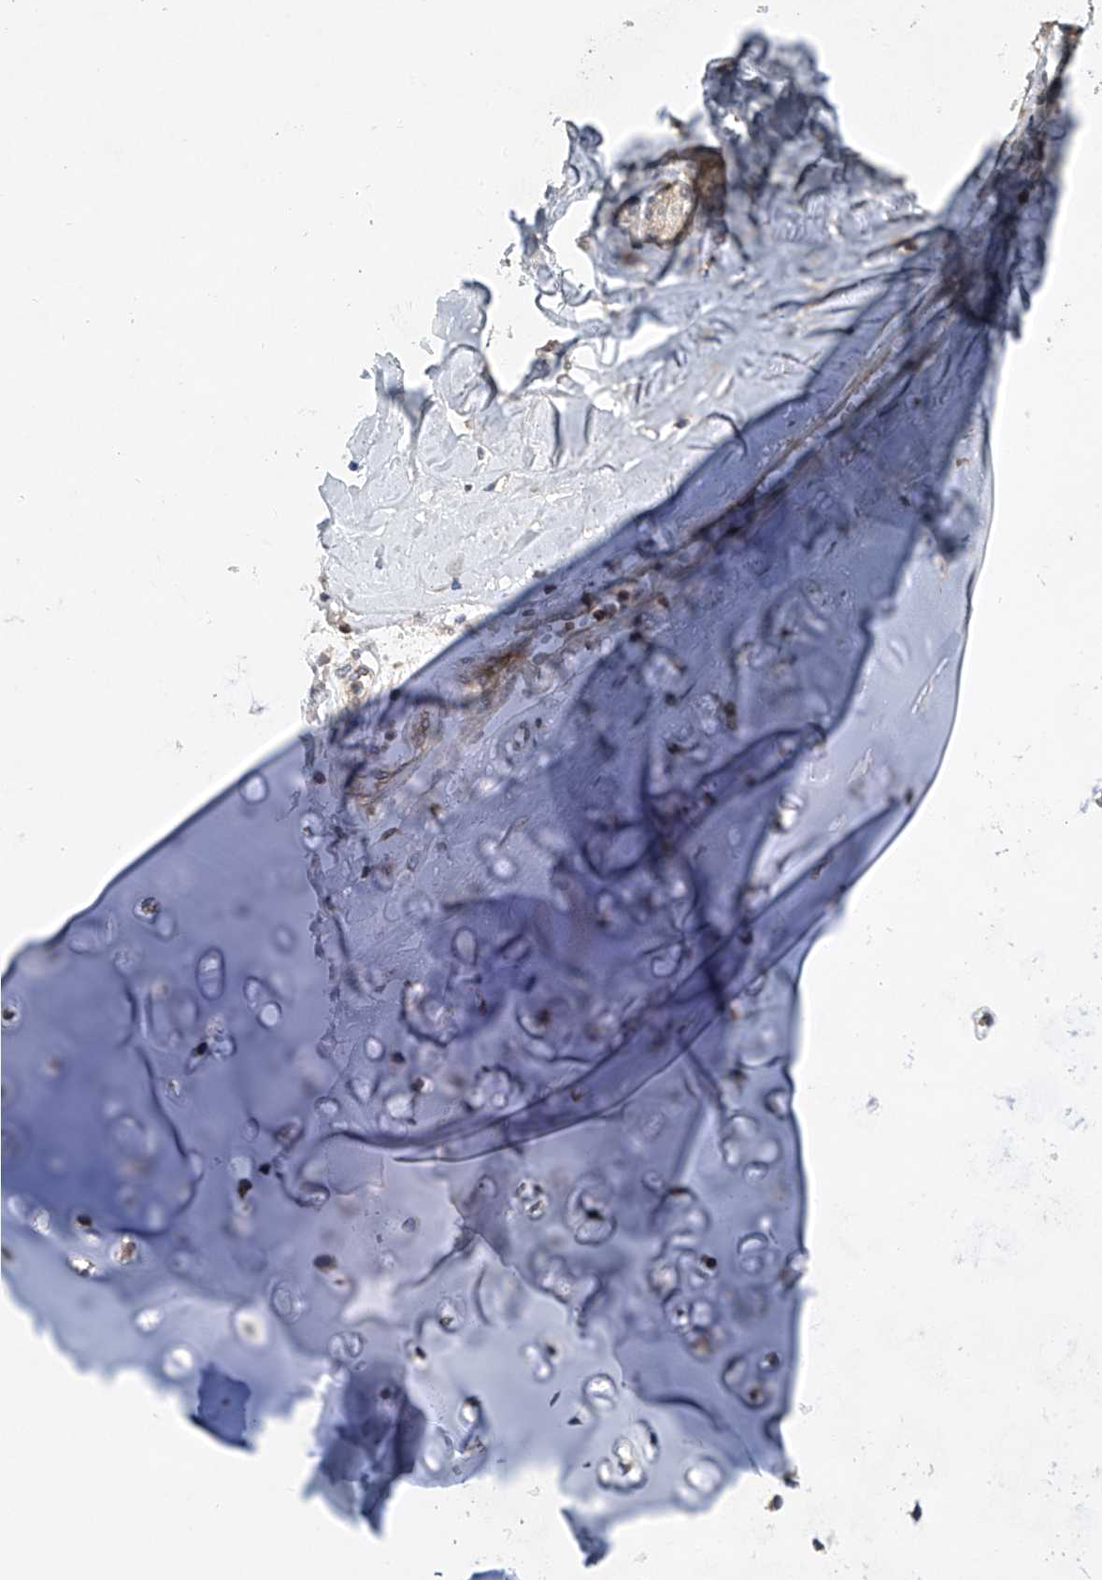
{"staining": {"intensity": "negative", "quantity": "none", "location": "none"}, "tissue": "soft tissue", "cell_type": "Chondrocytes", "image_type": "normal", "snomed": [{"axis": "morphology", "description": "Normal tissue, NOS"}, {"axis": "morphology", "description": "Basal cell carcinoma"}, {"axis": "topography", "description": "Cartilage tissue"}, {"axis": "topography", "description": "Nasopharynx"}, {"axis": "topography", "description": "Oral tissue"}], "caption": "Immunohistochemistry of normal human soft tissue exhibits no expression in chondrocytes.", "gene": "TRIM38", "patient": {"sex": "female", "age": 77}}